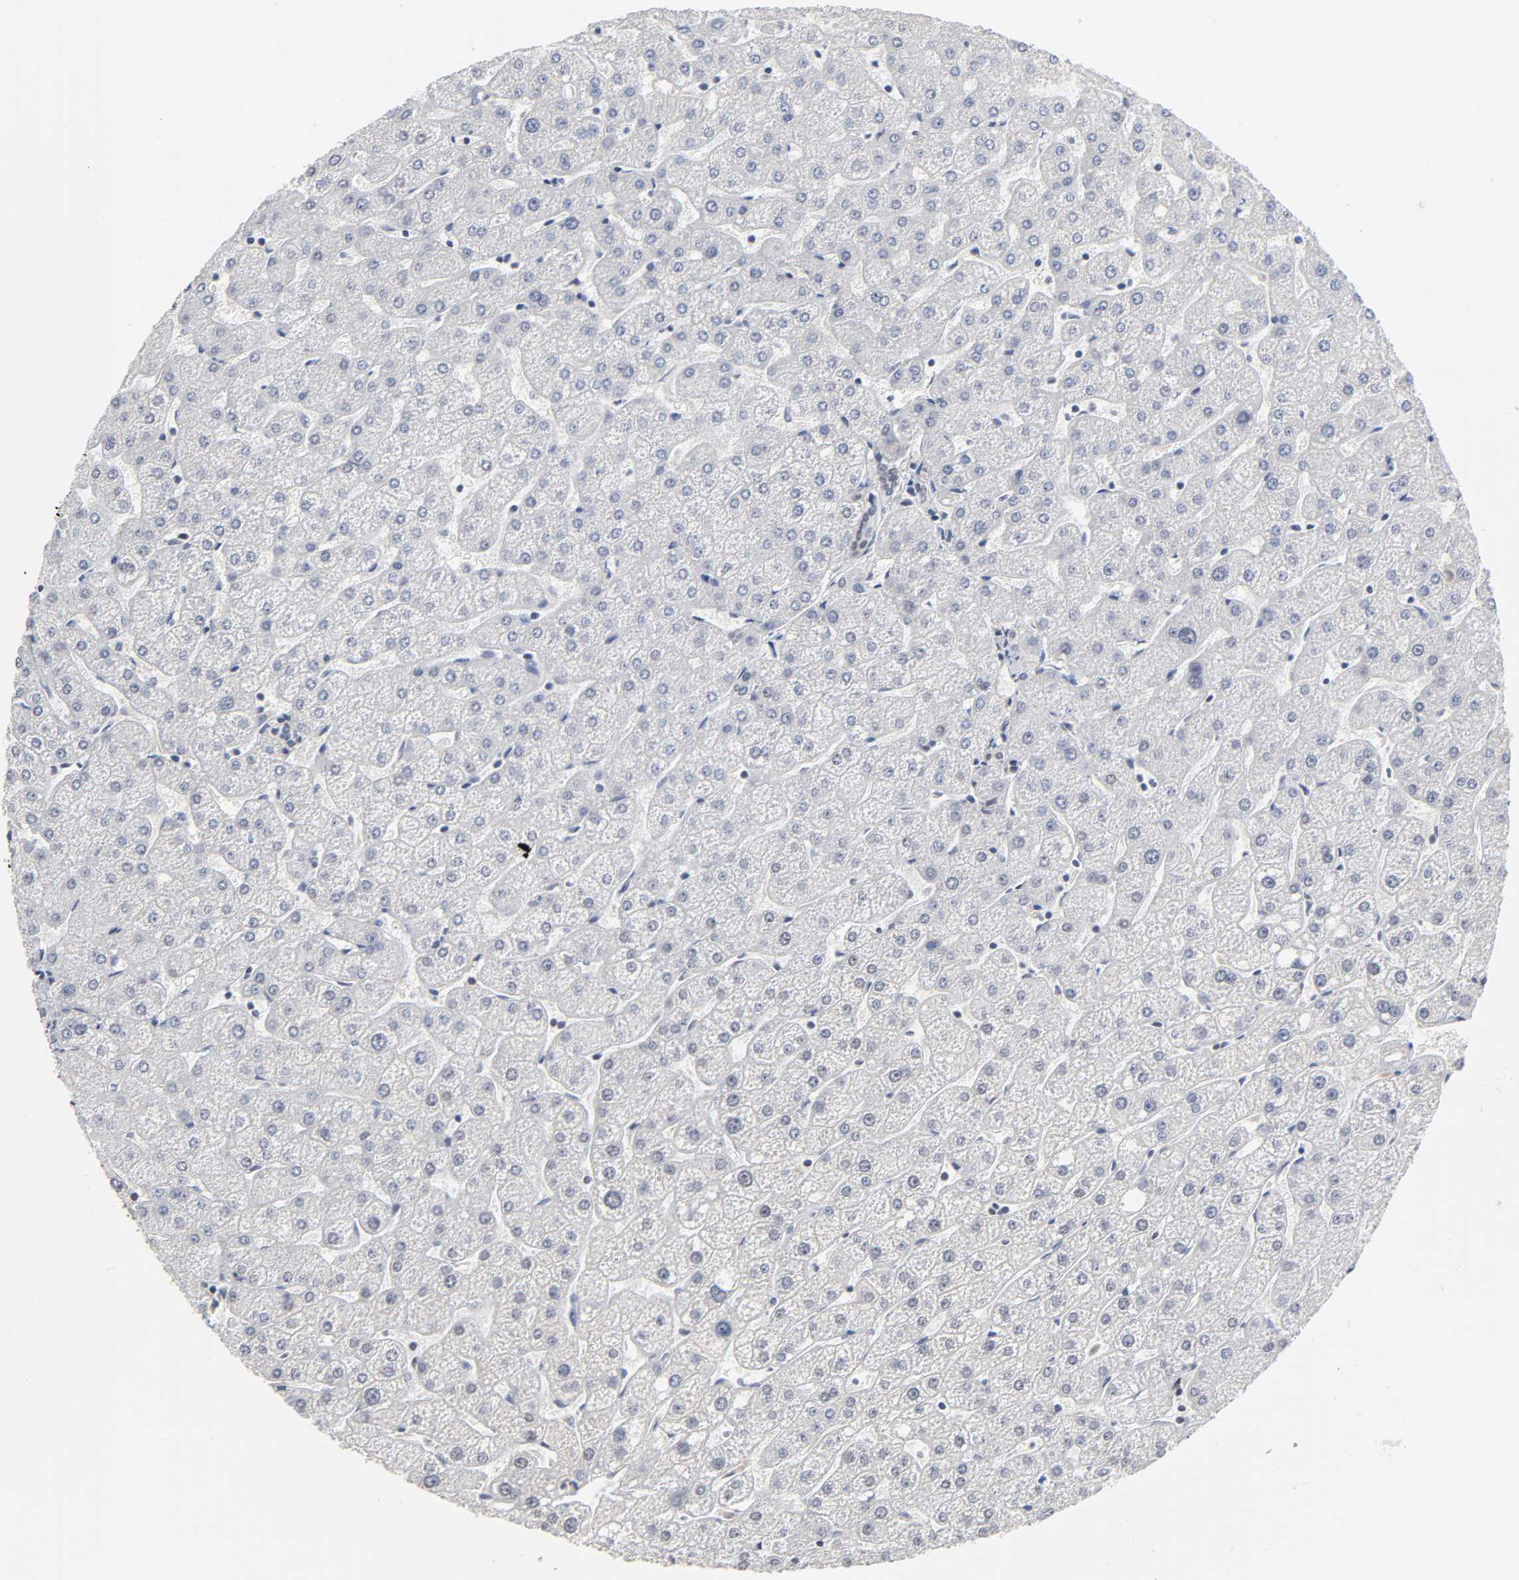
{"staining": {"intensity": "negative", "quantity": "none", "location": "none"}, "tissue": "liver", "cell_type": "Cholangiocytes", "image_type": "normal", "snomed": [{"axis": "morphology", "description": "Normal tissue, NOS"}, {"axis": "topography", "description": "Liver"}], "caption": "Image shows no protein staining in cholangiocytes of normal liver.", "gene": "TRIM33", "patient": {"sex": "male", "age": 67}}